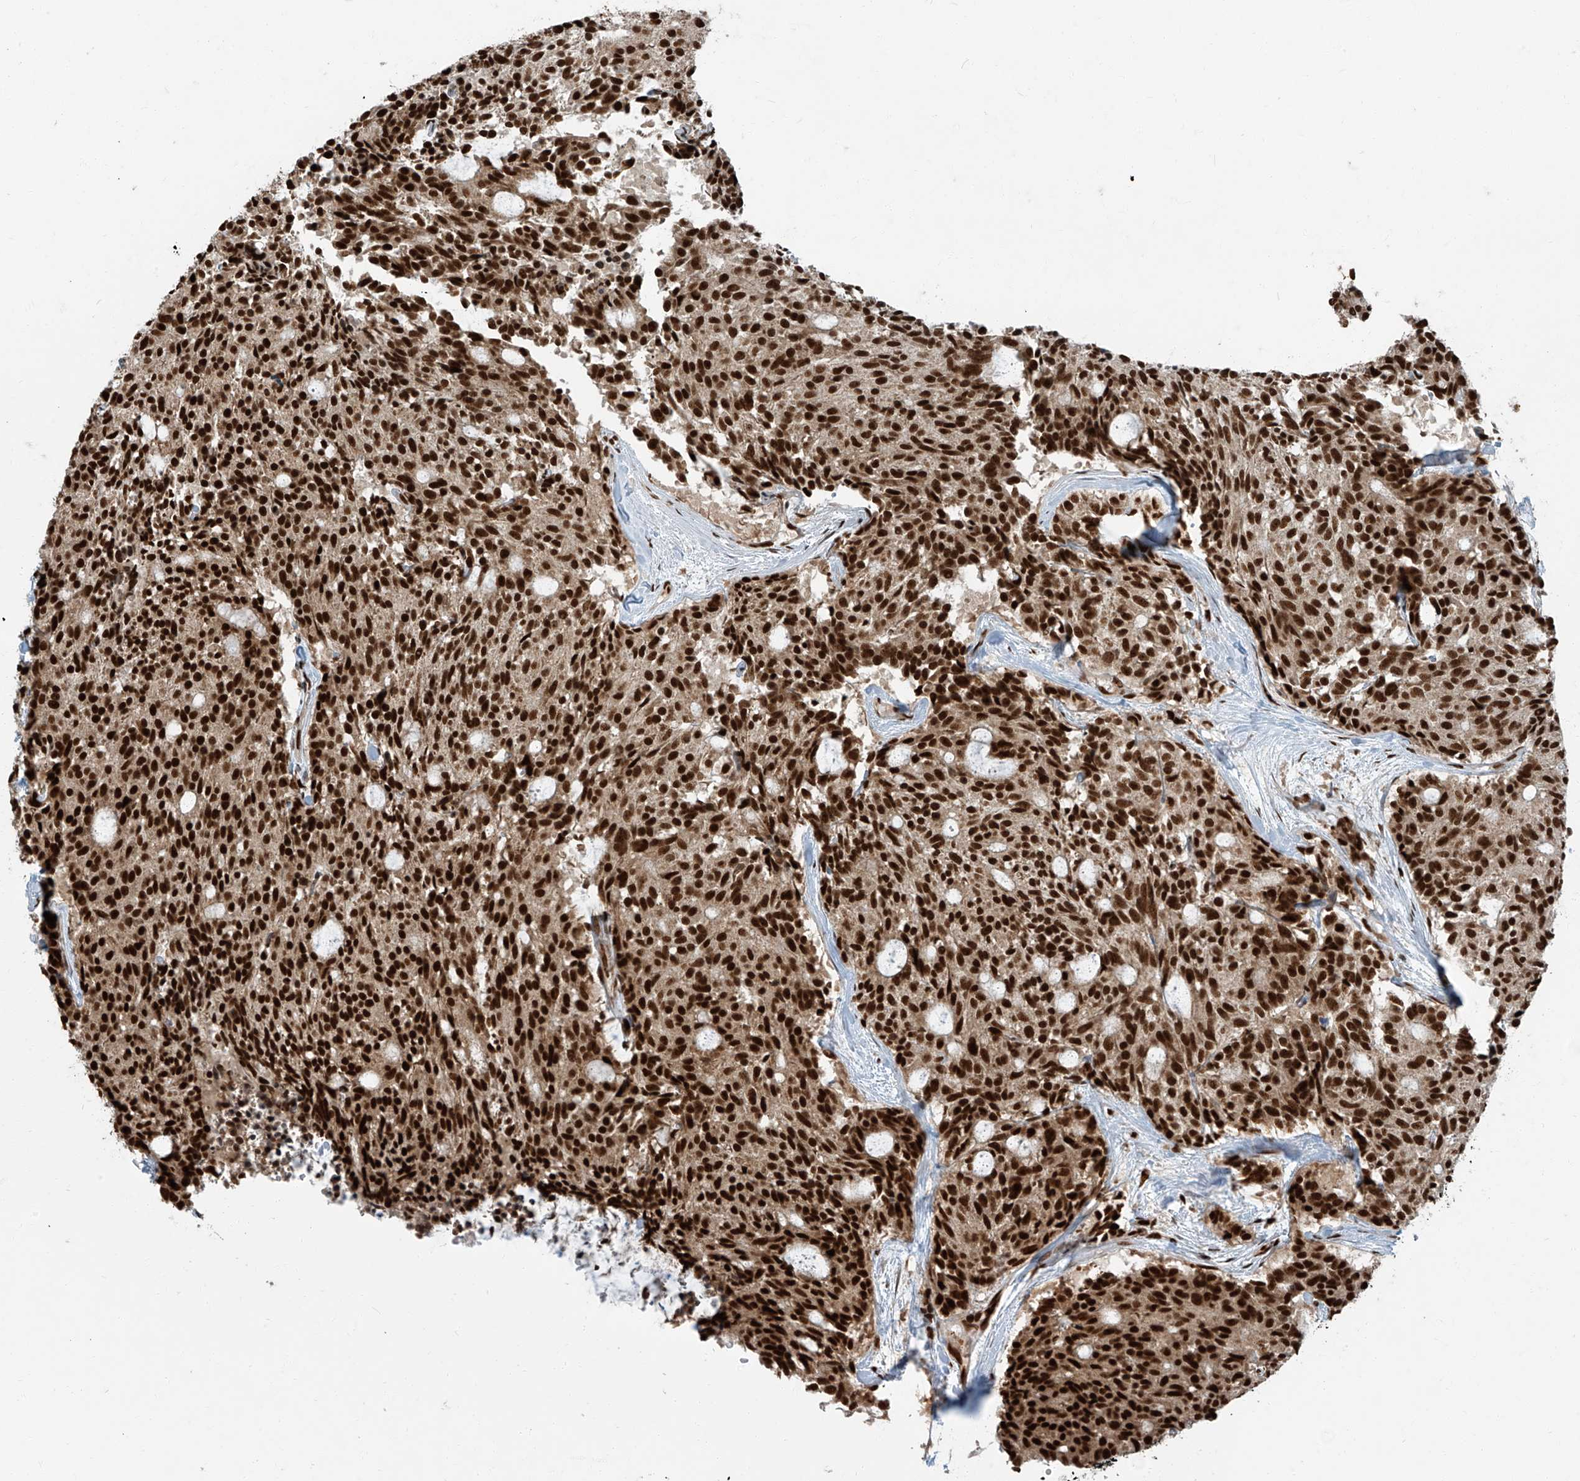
{"staining": {"intensity": "strong", "quantity": ">75%", "location": "nuclear"}, "tissue": "carcinoid", "cell_type": "Tumor cells", "image_type": "cancer", "snomed": [{"axis": "morphology", "description": "Carcinoid, malignant, NOS"}, {"axis": "topography", "description": "Pancreas"}], "caption": "IHC histopathology image of neoplastic tissue: human malignant carcinoid stained using immunohistochemistry (IHC) displays high levels of strong protein expression localized specifically in the nuclear of tumor cells, appearing as a nuclear brown color.", "gene": "FAM193B", "patient": {"sex": "female", "age": 54}}